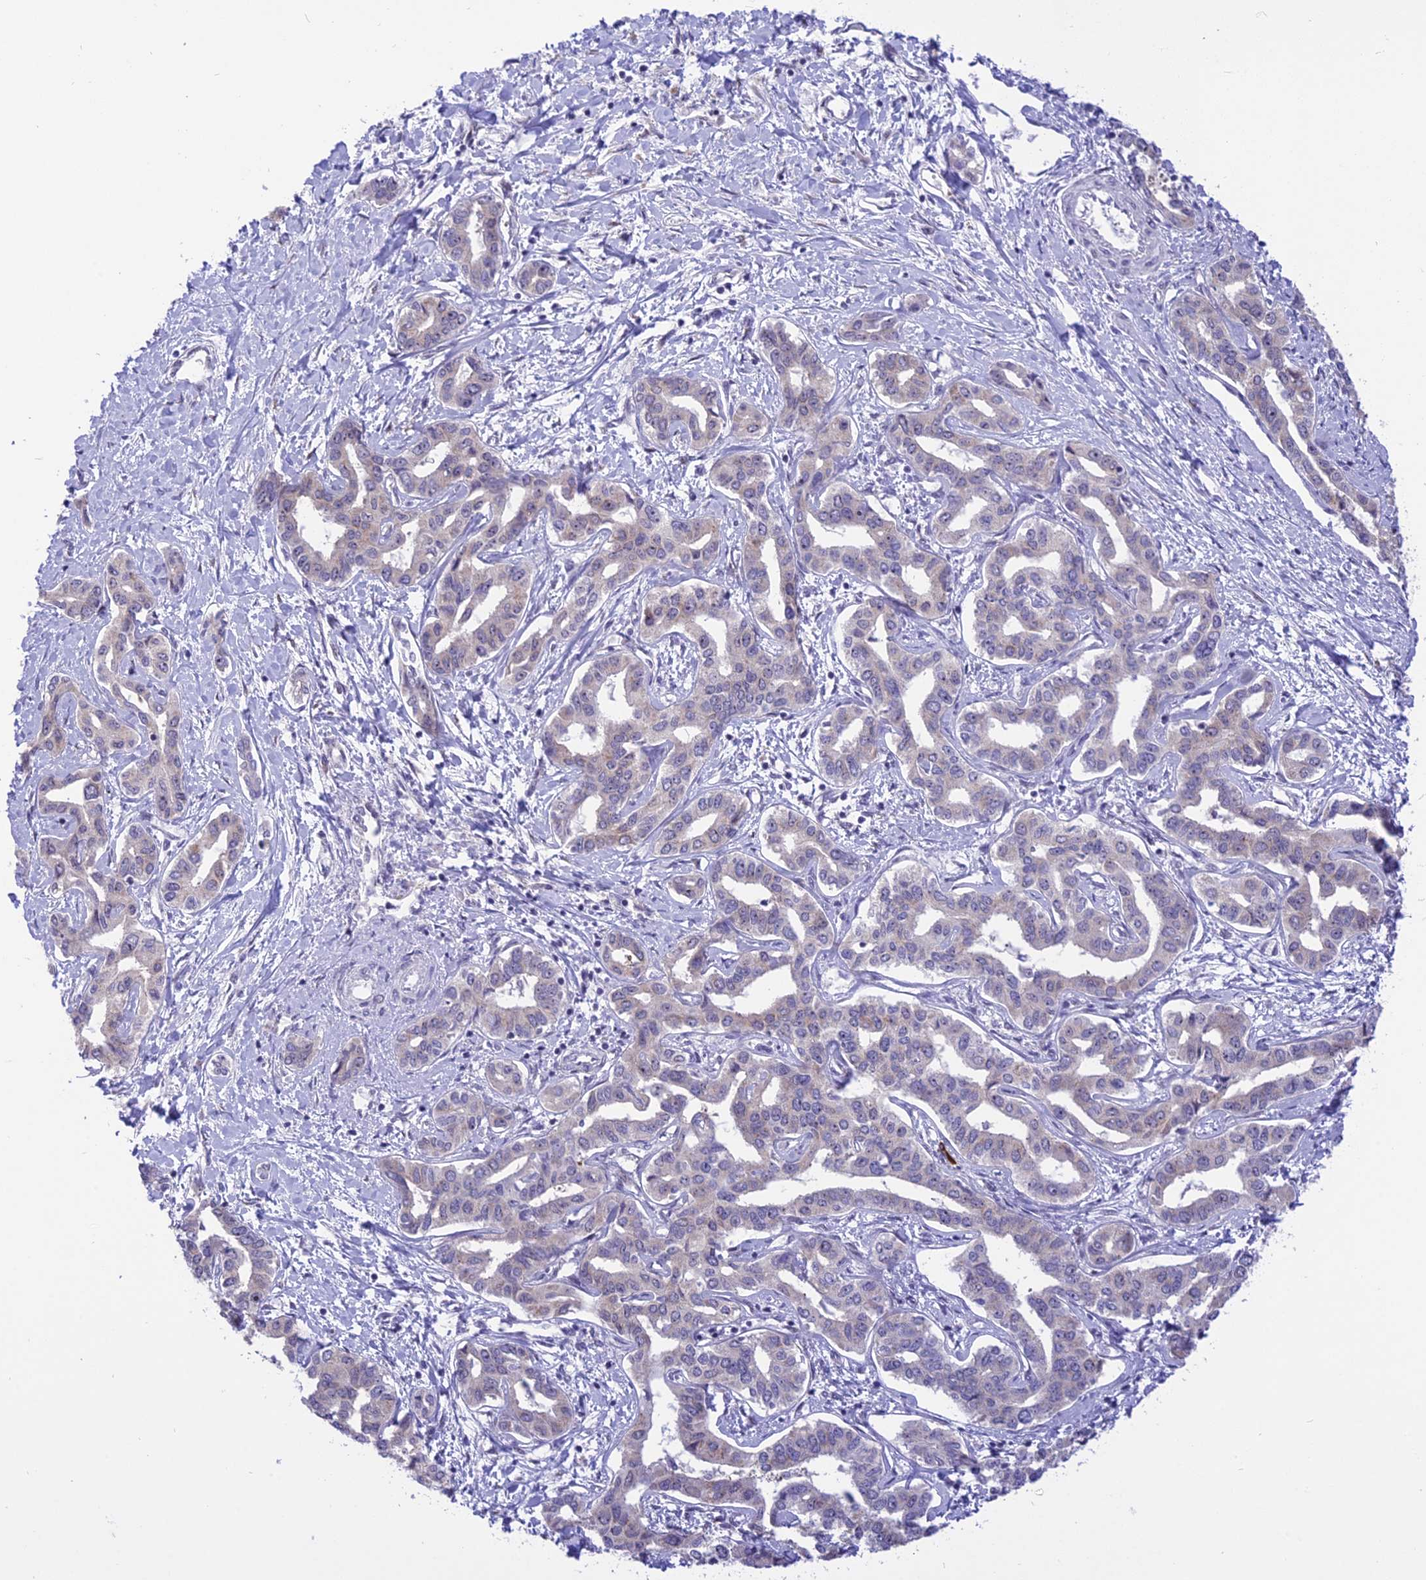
{"staining": {"intensity": "negative", "quantity": "none", "location": "none"}, "tissue": "liver cancer", "cell_type": "Tumor cells", "image_type": "cancer", "snomed": [{"axis": "morphology", "description": "Cholangiocarcinoma"}, {"axis": "topography", "description": "Liver"}], "caption": "Immunohistochemistry (IHC) photomicrograph of neoplastic tissue: human liver cholangiocarcinoma stained with DAB reveals no significant protein expression in tumor cells.", "gene": "ZNF837", "patient": {"sex": "male", "age": 59}}